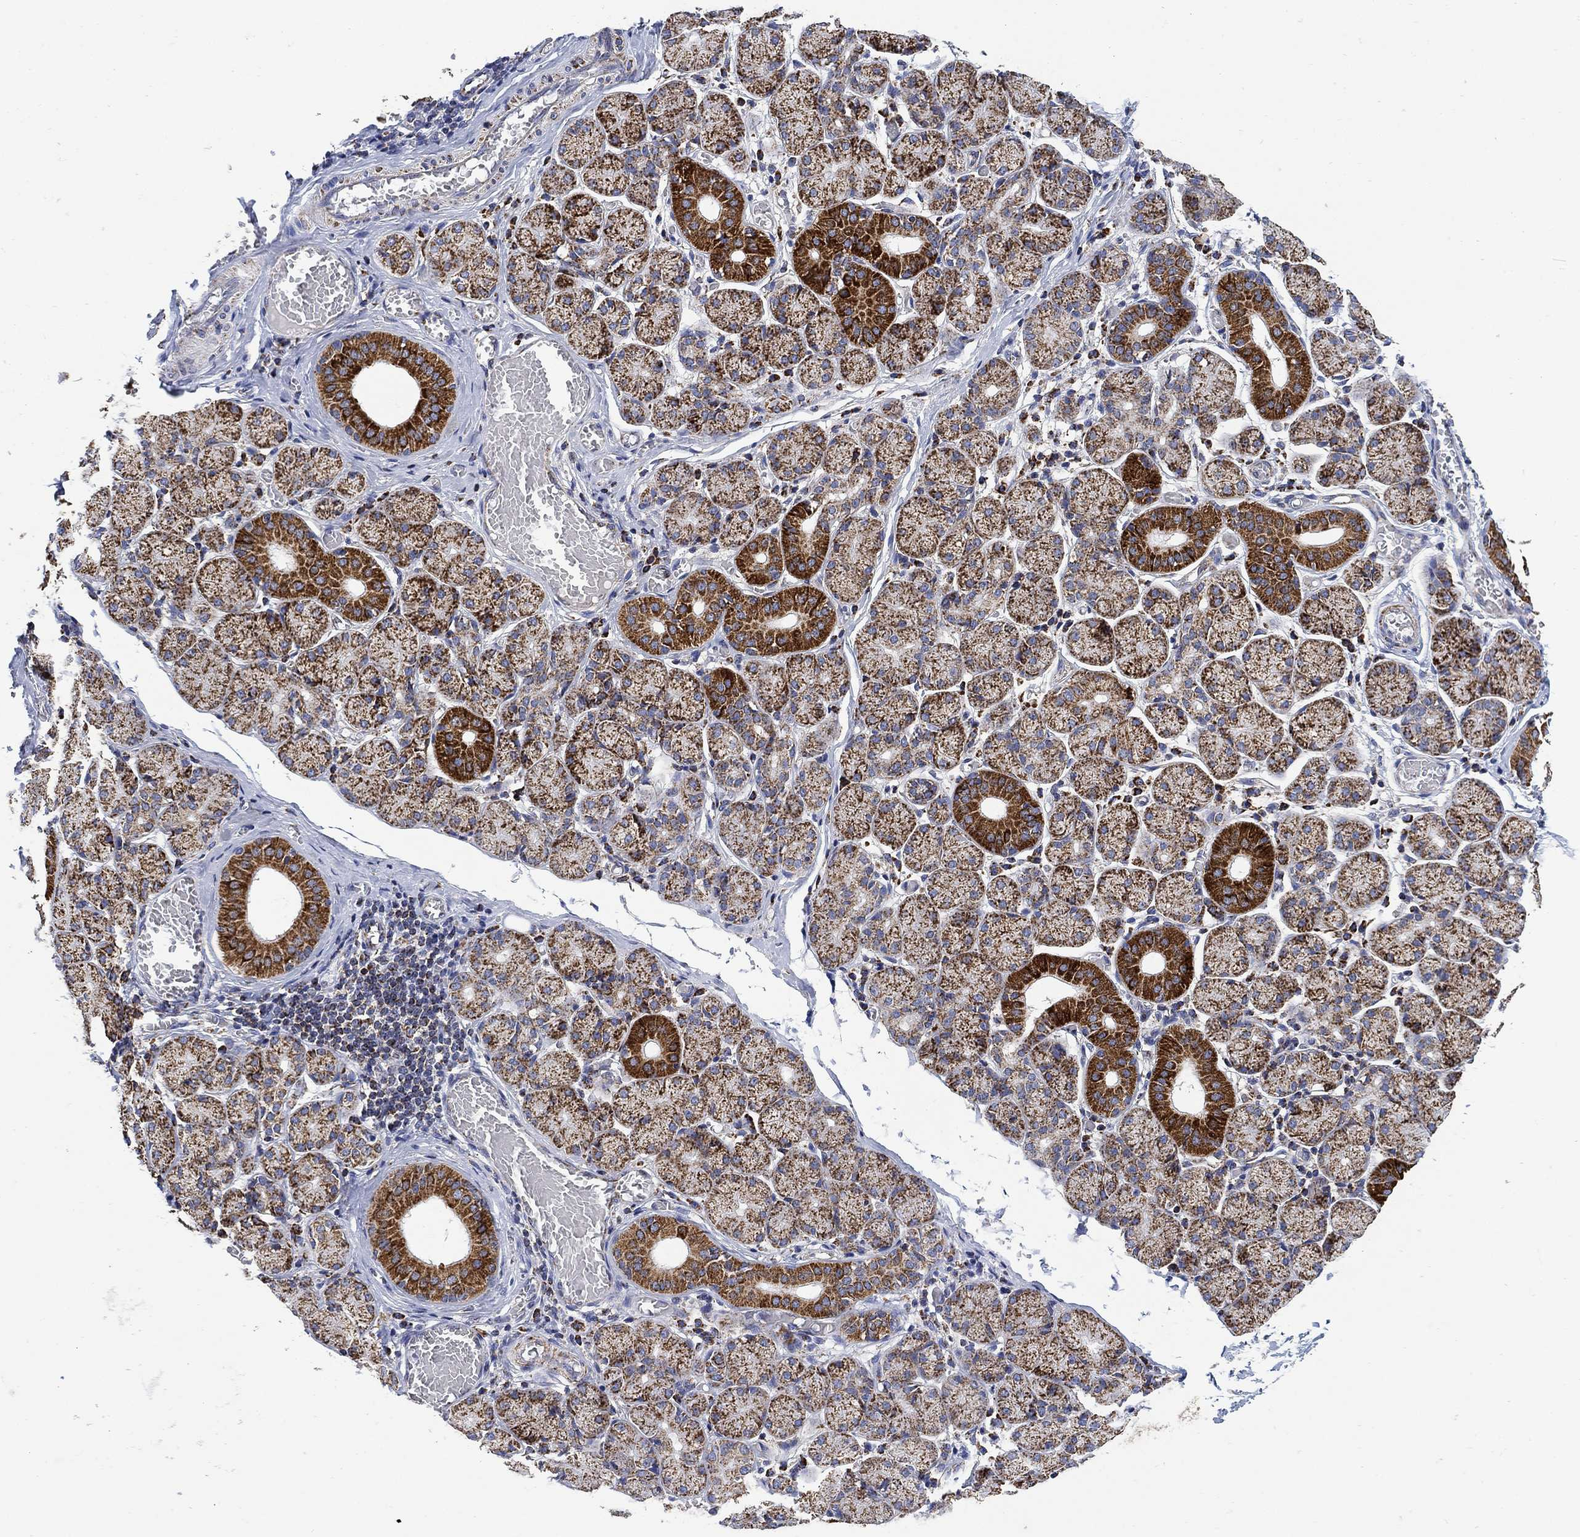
{"staining": {"intensity": "strong", "quantity": "25%-75%", "location": "cytoplasmic/membranous"}, "tissue": "salivary gland", "cell_type": "Glandular cells", "image_type": "normal", "snomed": [{"axis": "morphology", "description": "Normal tissue, NOS"}, {"axis": "topography", "description": "Salivary gland"}, {"axis": "topography", "description": "Peripheral nerve tissue"}], "caption": "Immunohistochemistry (DAB (3,3'-diaminobenzidine)) staining of unremarkable human salivary gland shows strong cytoplasmic/membranous protein staining in approximately 25%-75% of glandular cells.", "gene": "NDUFS3", "patient": {"sex": "female", "age": 24}}